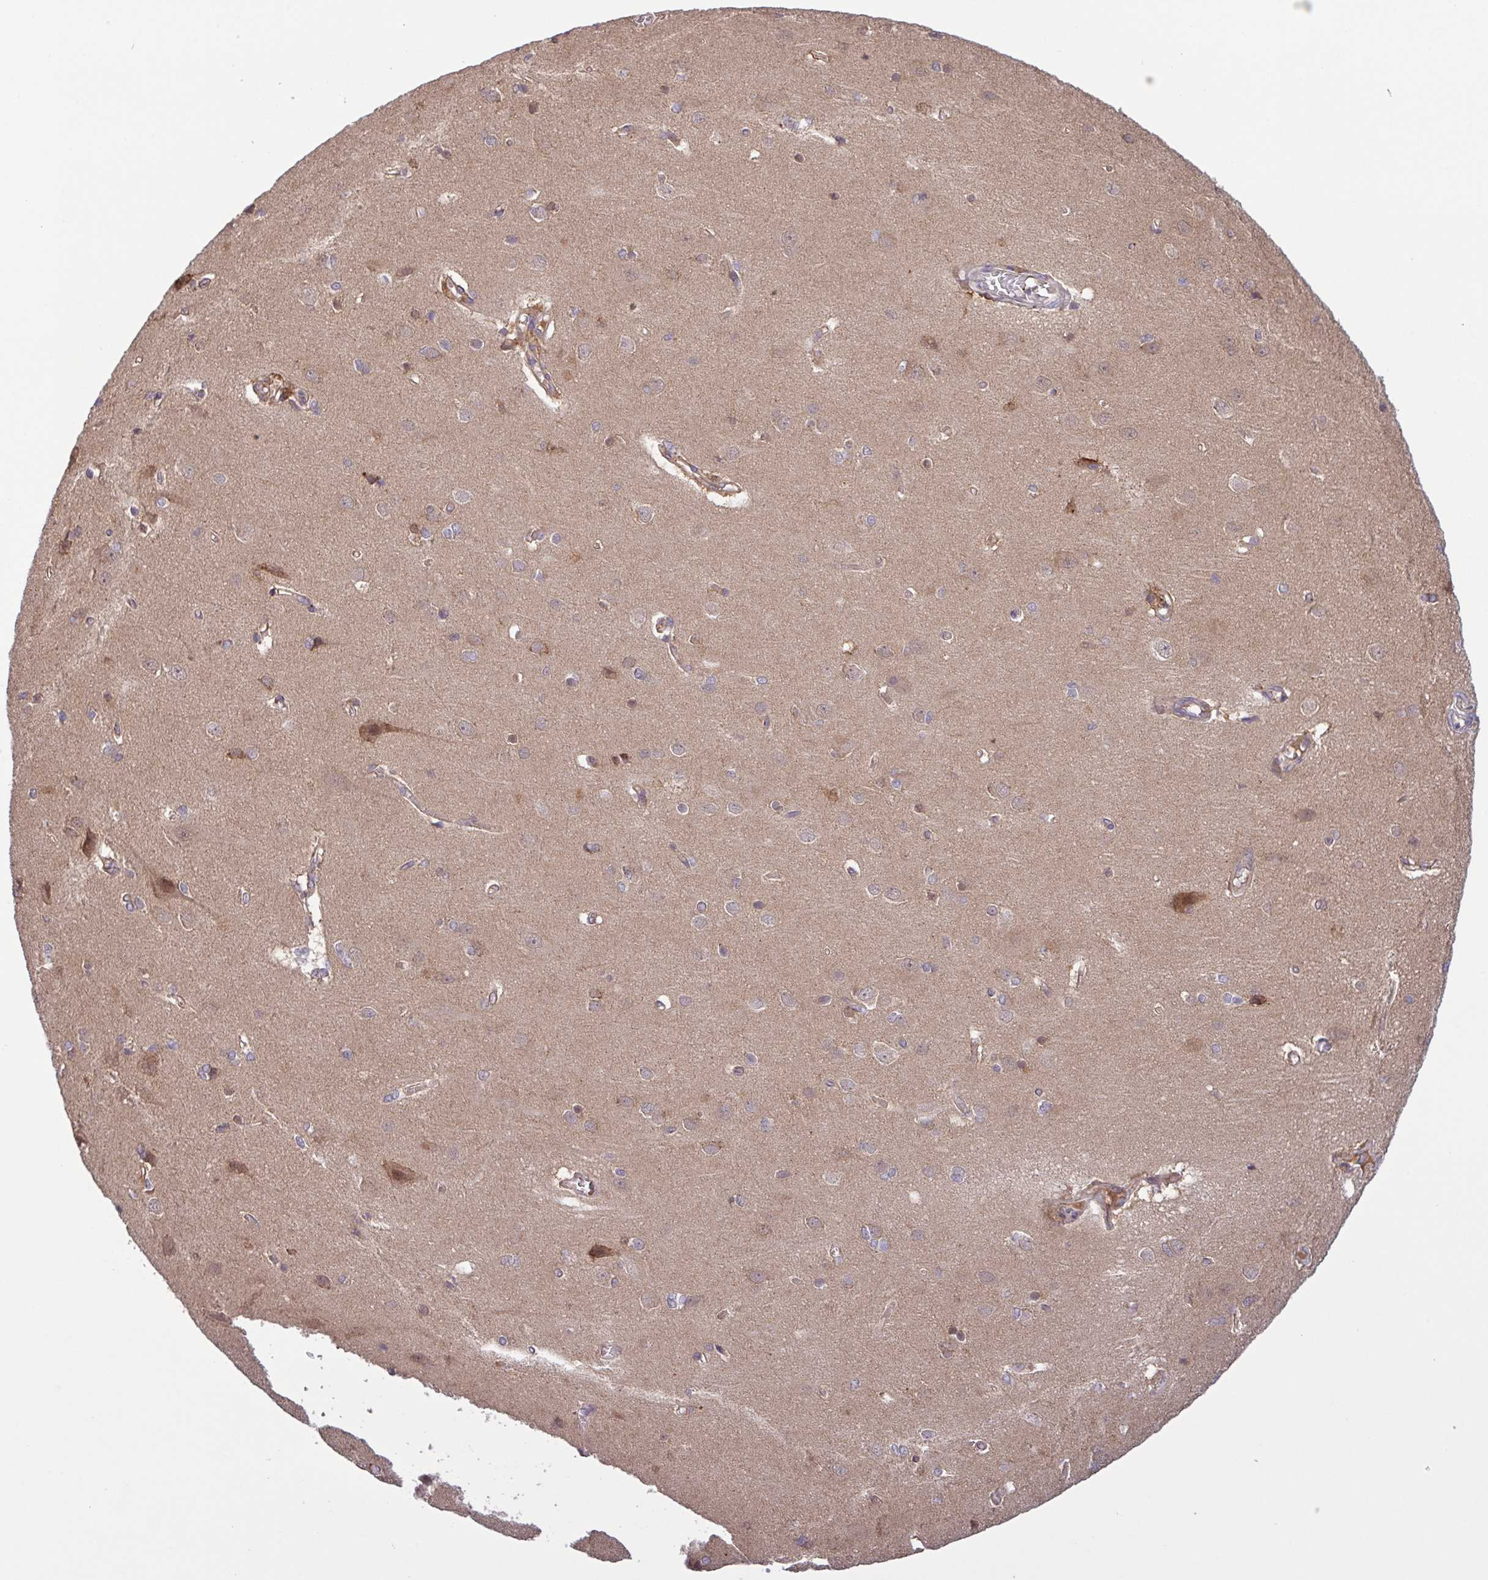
{"staining": {"intensity": "moderate", "quantity": "<25%", "location": "cytoplasmic/membranous"}, "tissue": "cerebral cortex", "cell_type": "Endothelial cells", "image_type": "normal", "snomed": [{"axis": "morphology", "description": "Normal tissue, NOS"}, {"axis": "topography", "description": "Cerebral cortex"}], "caption": "Protein staining reveals moderate cytoplasmic/membranous expression in about <25% of endothelial cells in benign cerebral cortex.", "gene": "INTS10", "patient": {"sex": "male", "age": 37}}